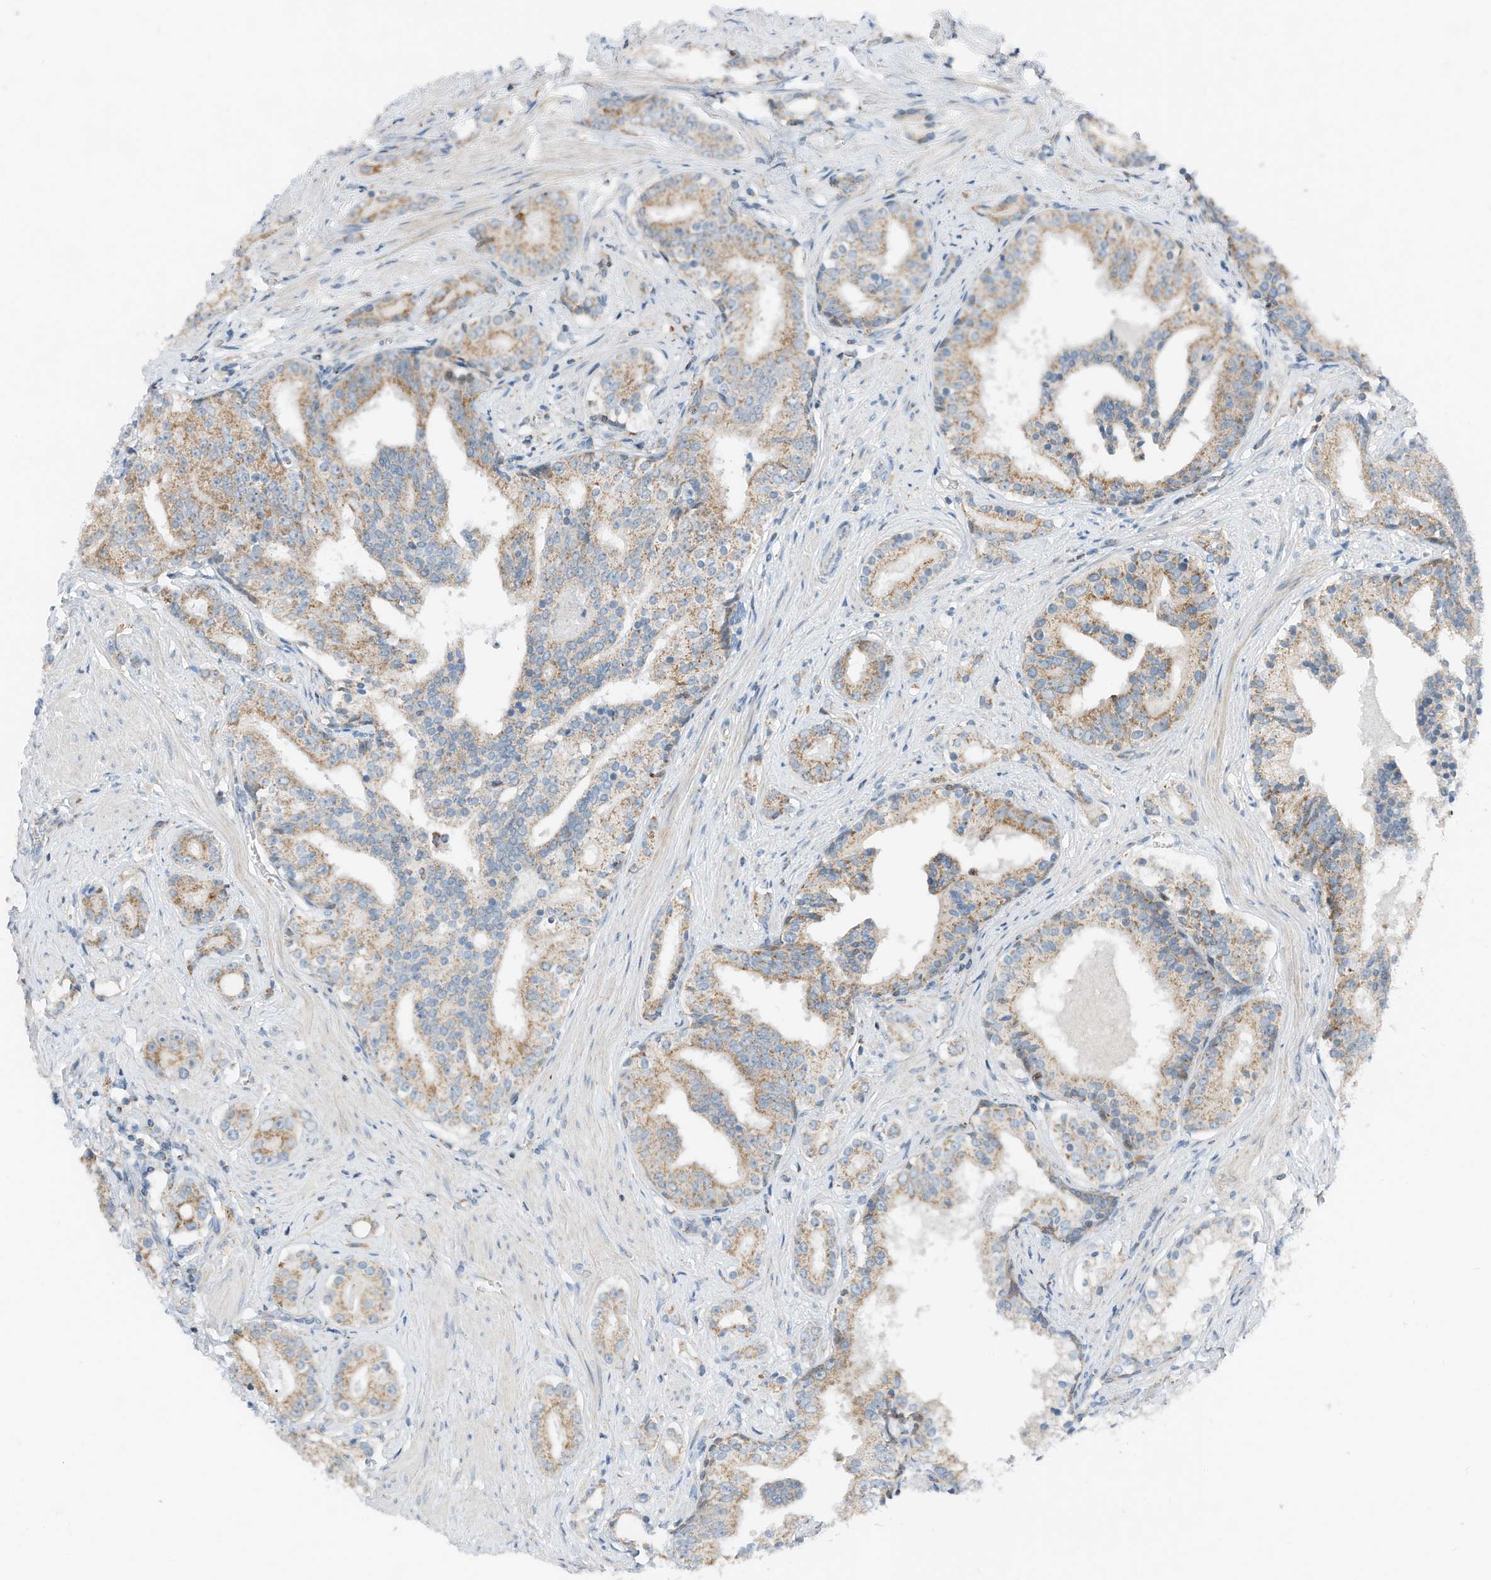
{"staining": {"intensity": "moderate", "quantity": "25%-75%", "location": "cytoplasmic/membranous"}, "tissue": "prostate cancer", "cell_type": "Tumor cells", "image_type": "cancer", "snomed": [{"axis": "morphology", "description": "Adenocarcinoma, High grade"}, {"axis": "topography", "description": "Prostate"}], "caption": "About 25%-75% of tumor cells in human prostate high-grade adenocarcinoma exhibit moderate cytoplasmic/membranous protein staining as visualized by brown immunohistochemical staining.", "gene": "RMND1", "patient": {"sex": "male", "age": 58}}